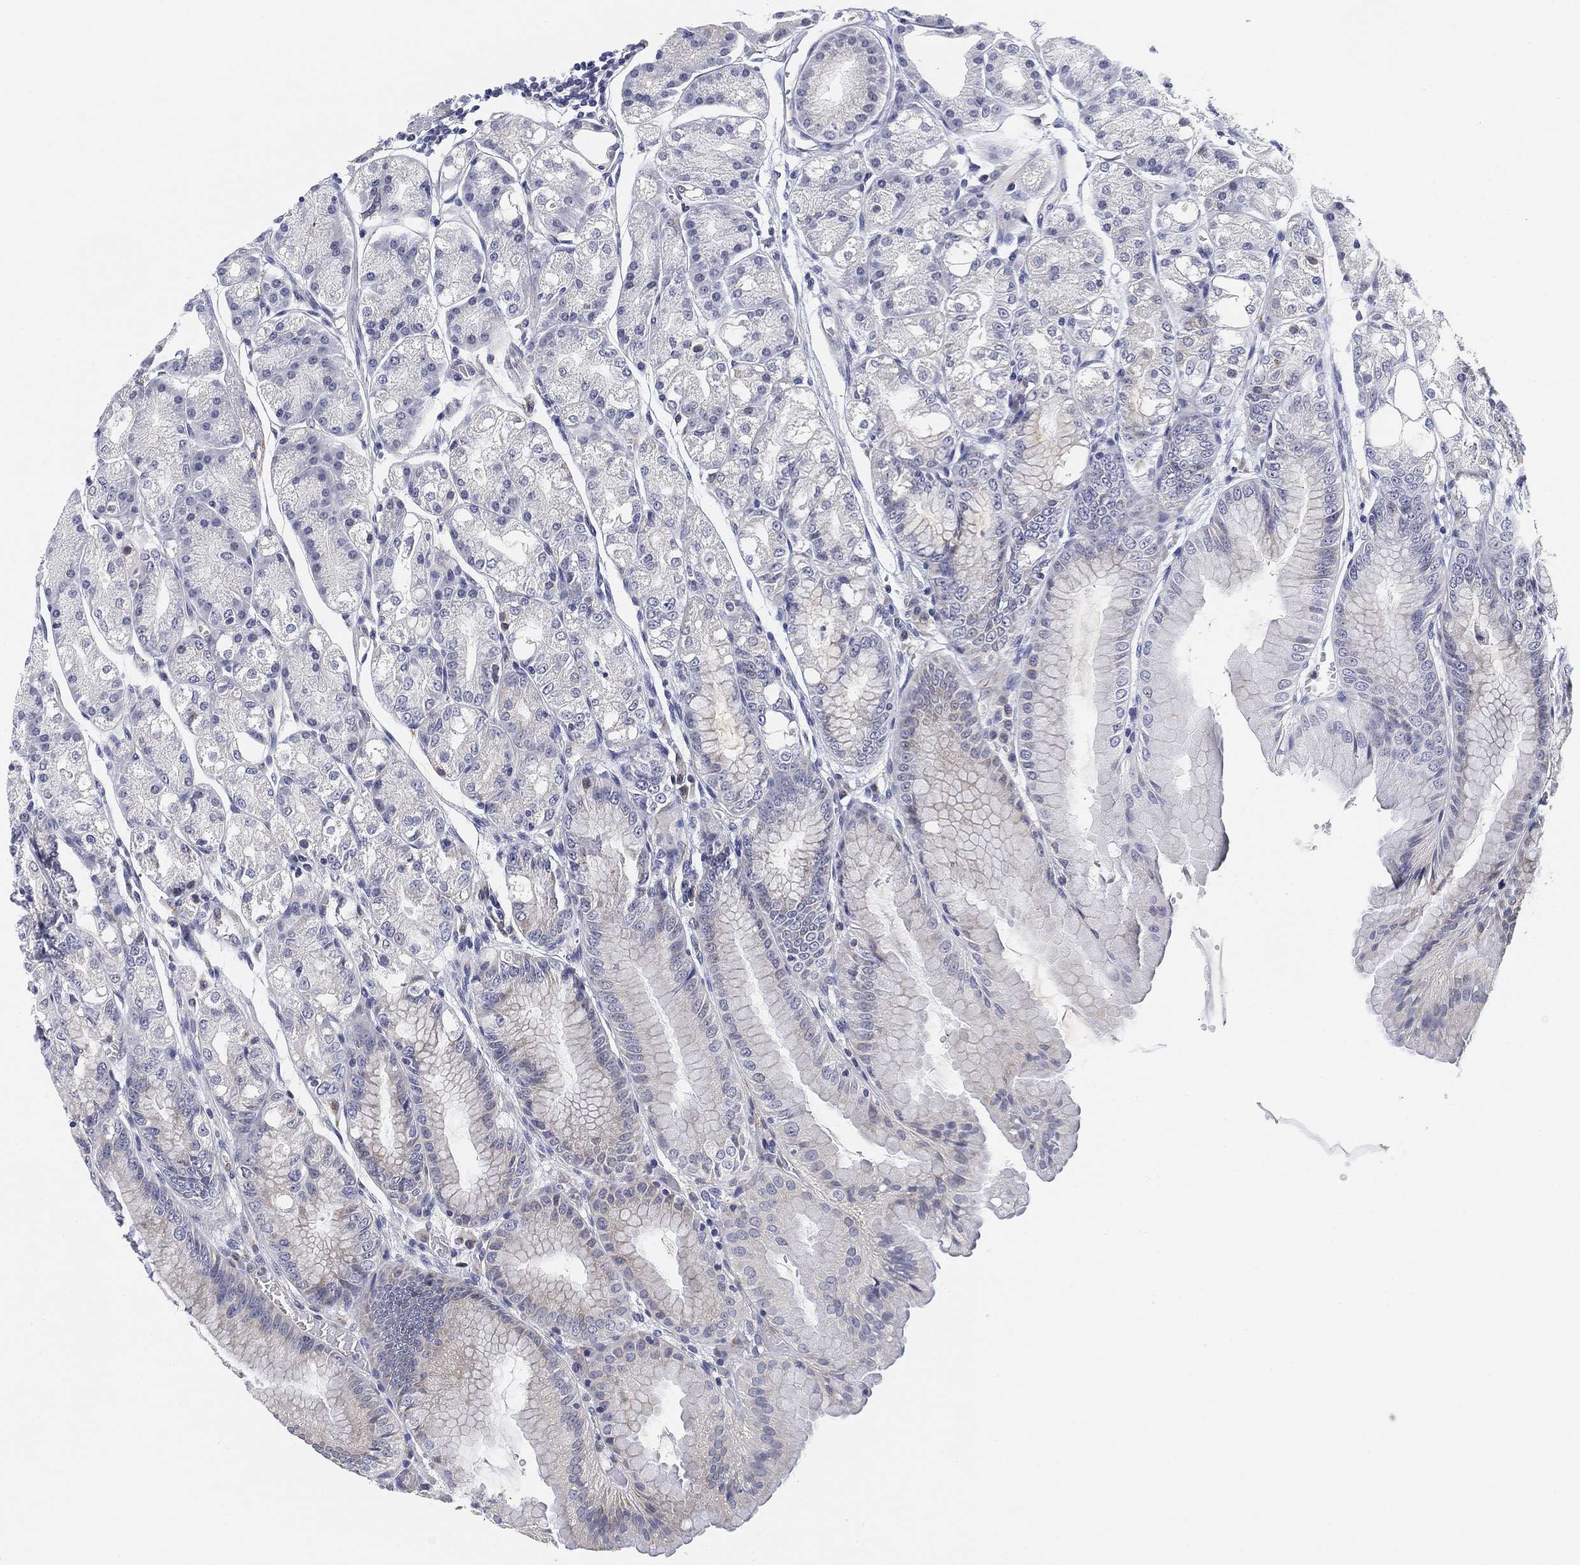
{"staining": {"intensity": "negative", "quantity": "none", "location": "none"}, "tissue": "stomach", "cell_type": "Glandular cells", "image_type": "normal", "snomed": [{"axis": "morphology", "description": "Normal tissue, NOS"}, {"axis": "topography", "description": "Stomach"}], "caption": "Glandular cells show no significant staining in benign stomach. The staining was performed using DAB (3,3'-diaminobenzidine) to visualize the protein expression in brown, while the nuclei were stained in blue with hematoxylin (Magnification: 20x).", "gene": "SLC2A5", "patient": {"sex": "male", "age": 71}}